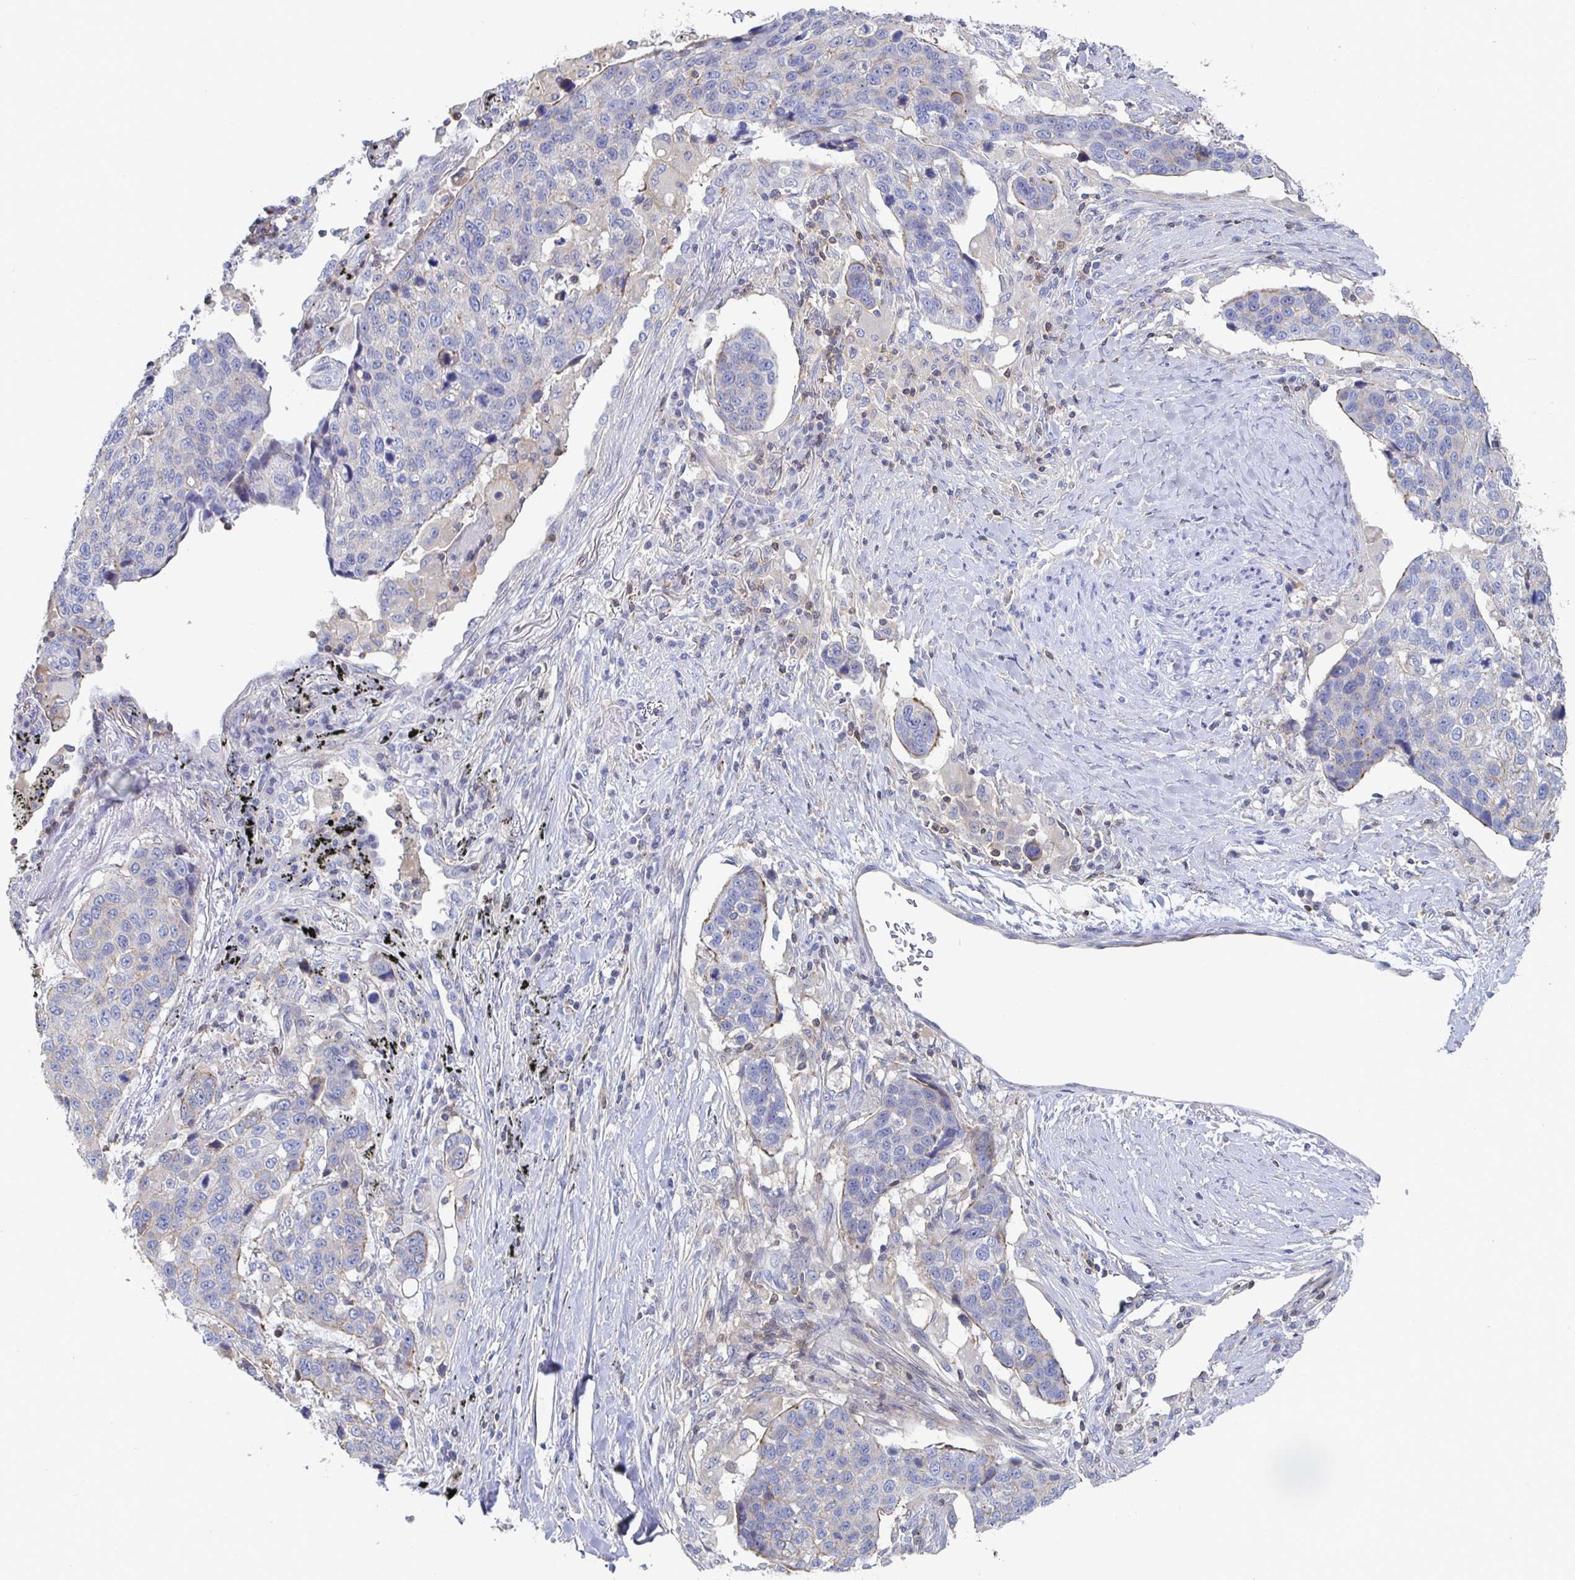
{"staining": {"intensity": "negative", "quantity": "none", "location": "none"}, "tissue": "lung cancer", "cell_type": "Tumor cells", "image_type": "cancer", "snomed": [{"axis": "morphology", "description": "Squamous cell carcinoma, NOS"}, {"axis": "topography", "description": "Lymph node"}, {"axis": "topography", "description": "Lung"}], "caption": "Tumor cells show no significant staining in squamous cell carcinoma (lung).", "gene": "PIK3CD", "patient": {"sex": "male", "age": 61}}